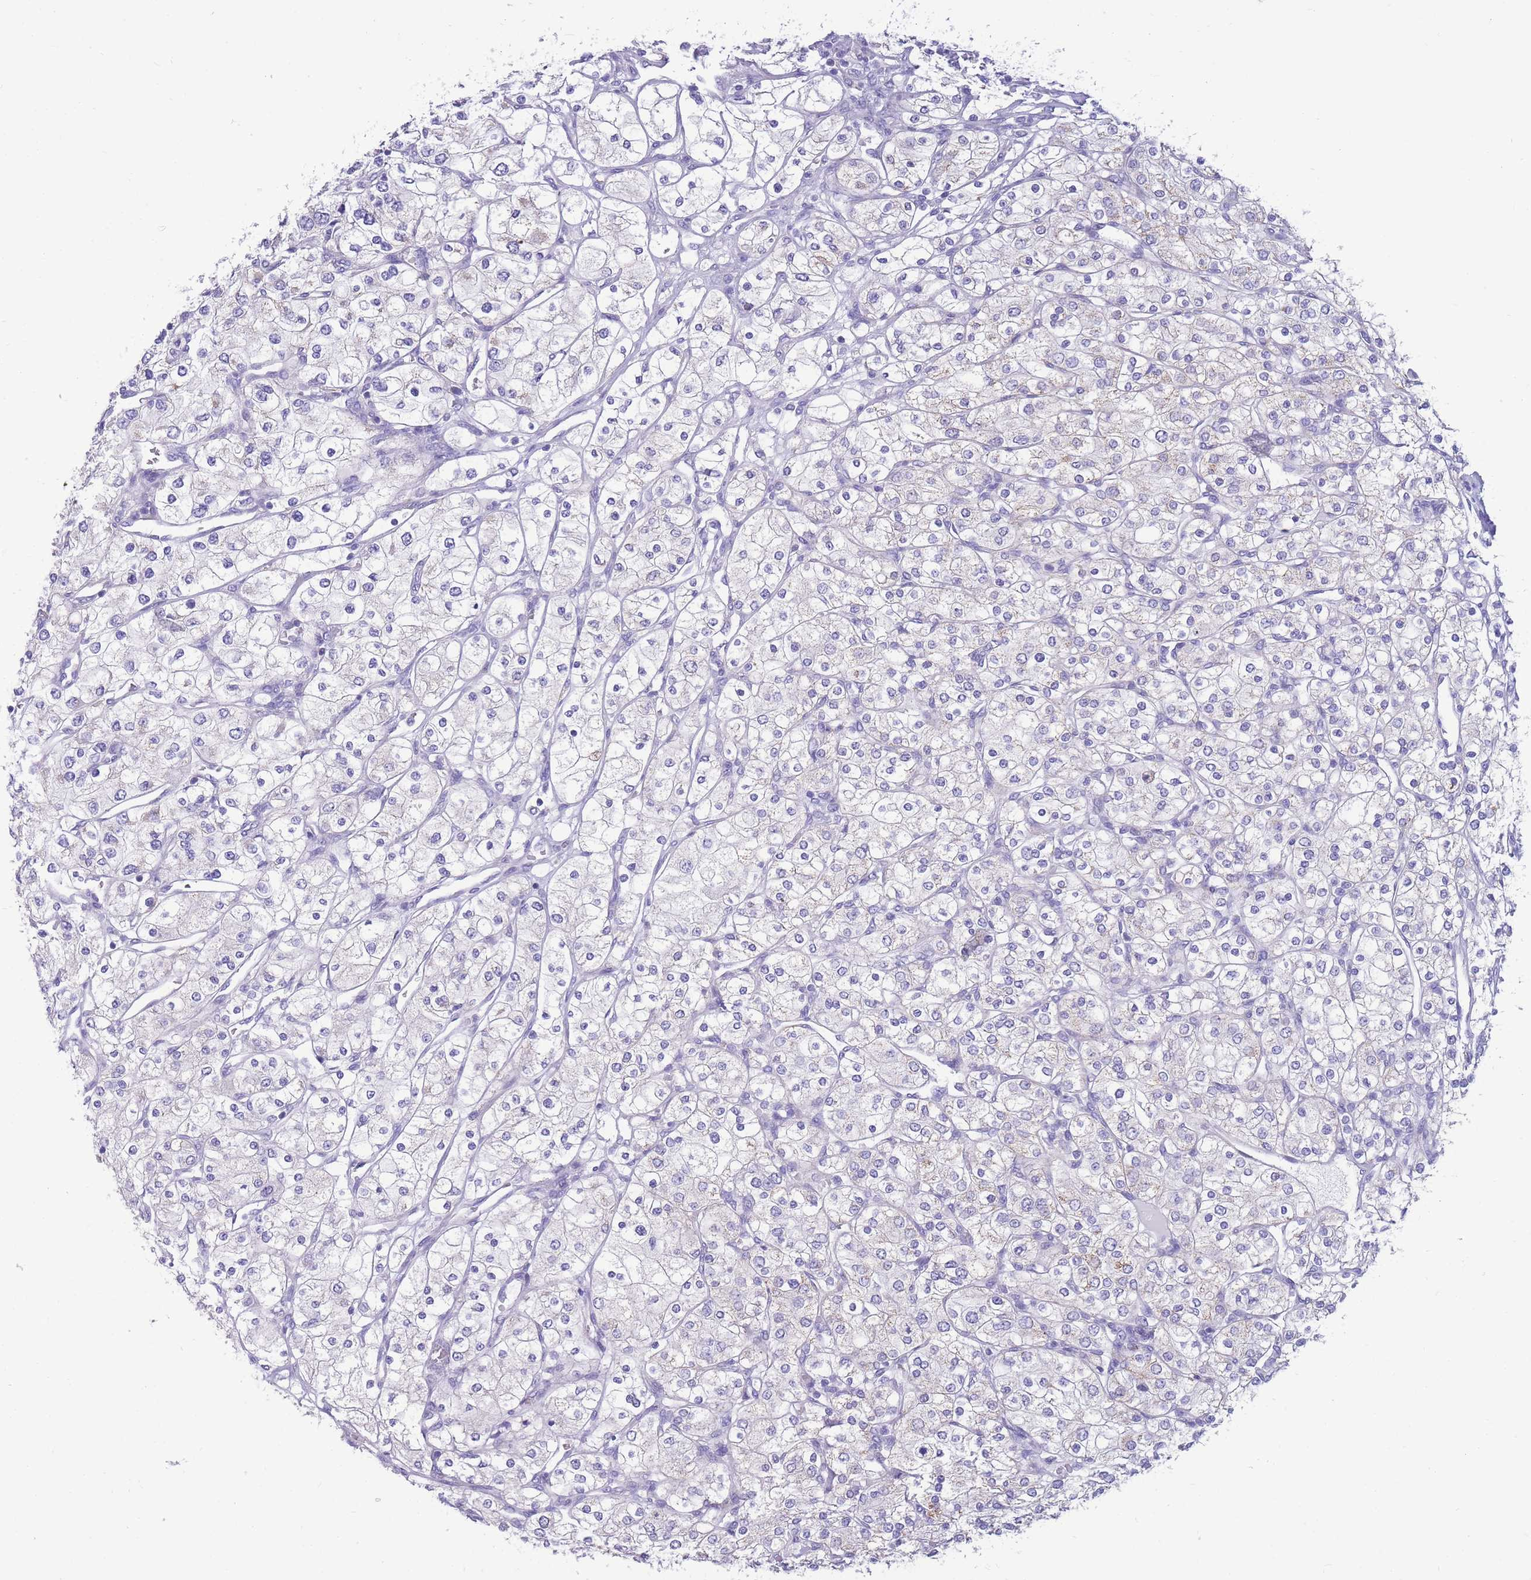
{"staining": {"intensity": "negative", "quantity": "none", "location": "none"}, "tissue": "renal cancer", "cell_type": "Tumor cells", "image_type": "cancer", "snomed": [{"axis": "morphology", "description": "Adenocarcinoma, NOS"}, {"axis": "topography", "description": "Kidney"}], "caption": "DAB (3,3'-diaminobenzidine) immunohistochemical staining of renal cancer reveals no significant expression in tumor cells.", "gene": "INTS2", "patient": {"sex": "male", "age": 80}}